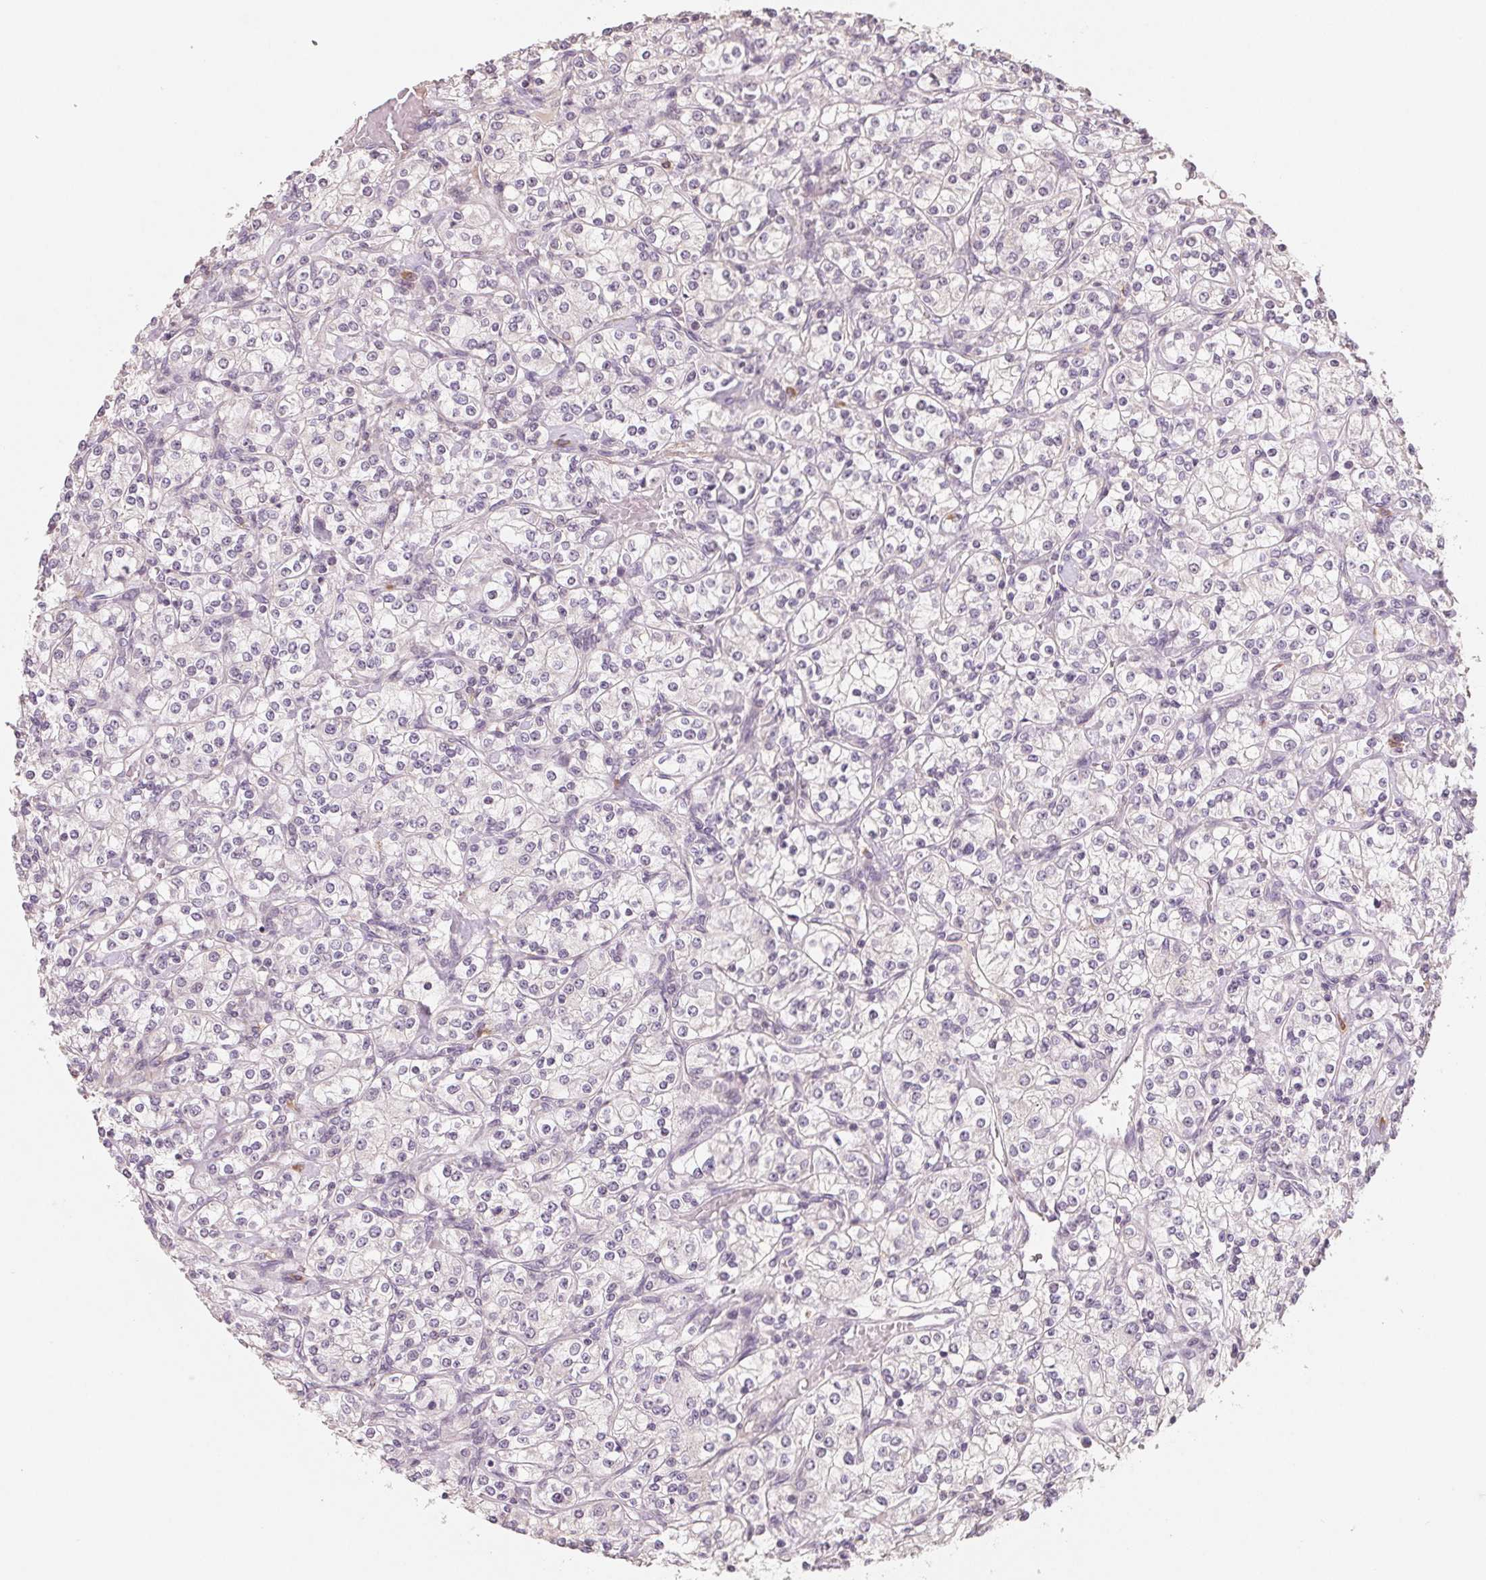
{"staining": {"intensity": "negative", "quantity": "none", "location": "none"}, "tissue": "renal cancer", "cell_type": "Tumor cells", "image_type": "cancer", "snomed": [{"axis": "morphology", "description": "Adenocarcinoma, NOS"}, {"axis": "topography", "description": "Kidney"}], "caption": "Tumor cells are negative for brown protein staining in renal cancer (adenocarcinoma).", "gene": "AQP8", "patient": {"sex": "male", "age": 77}}